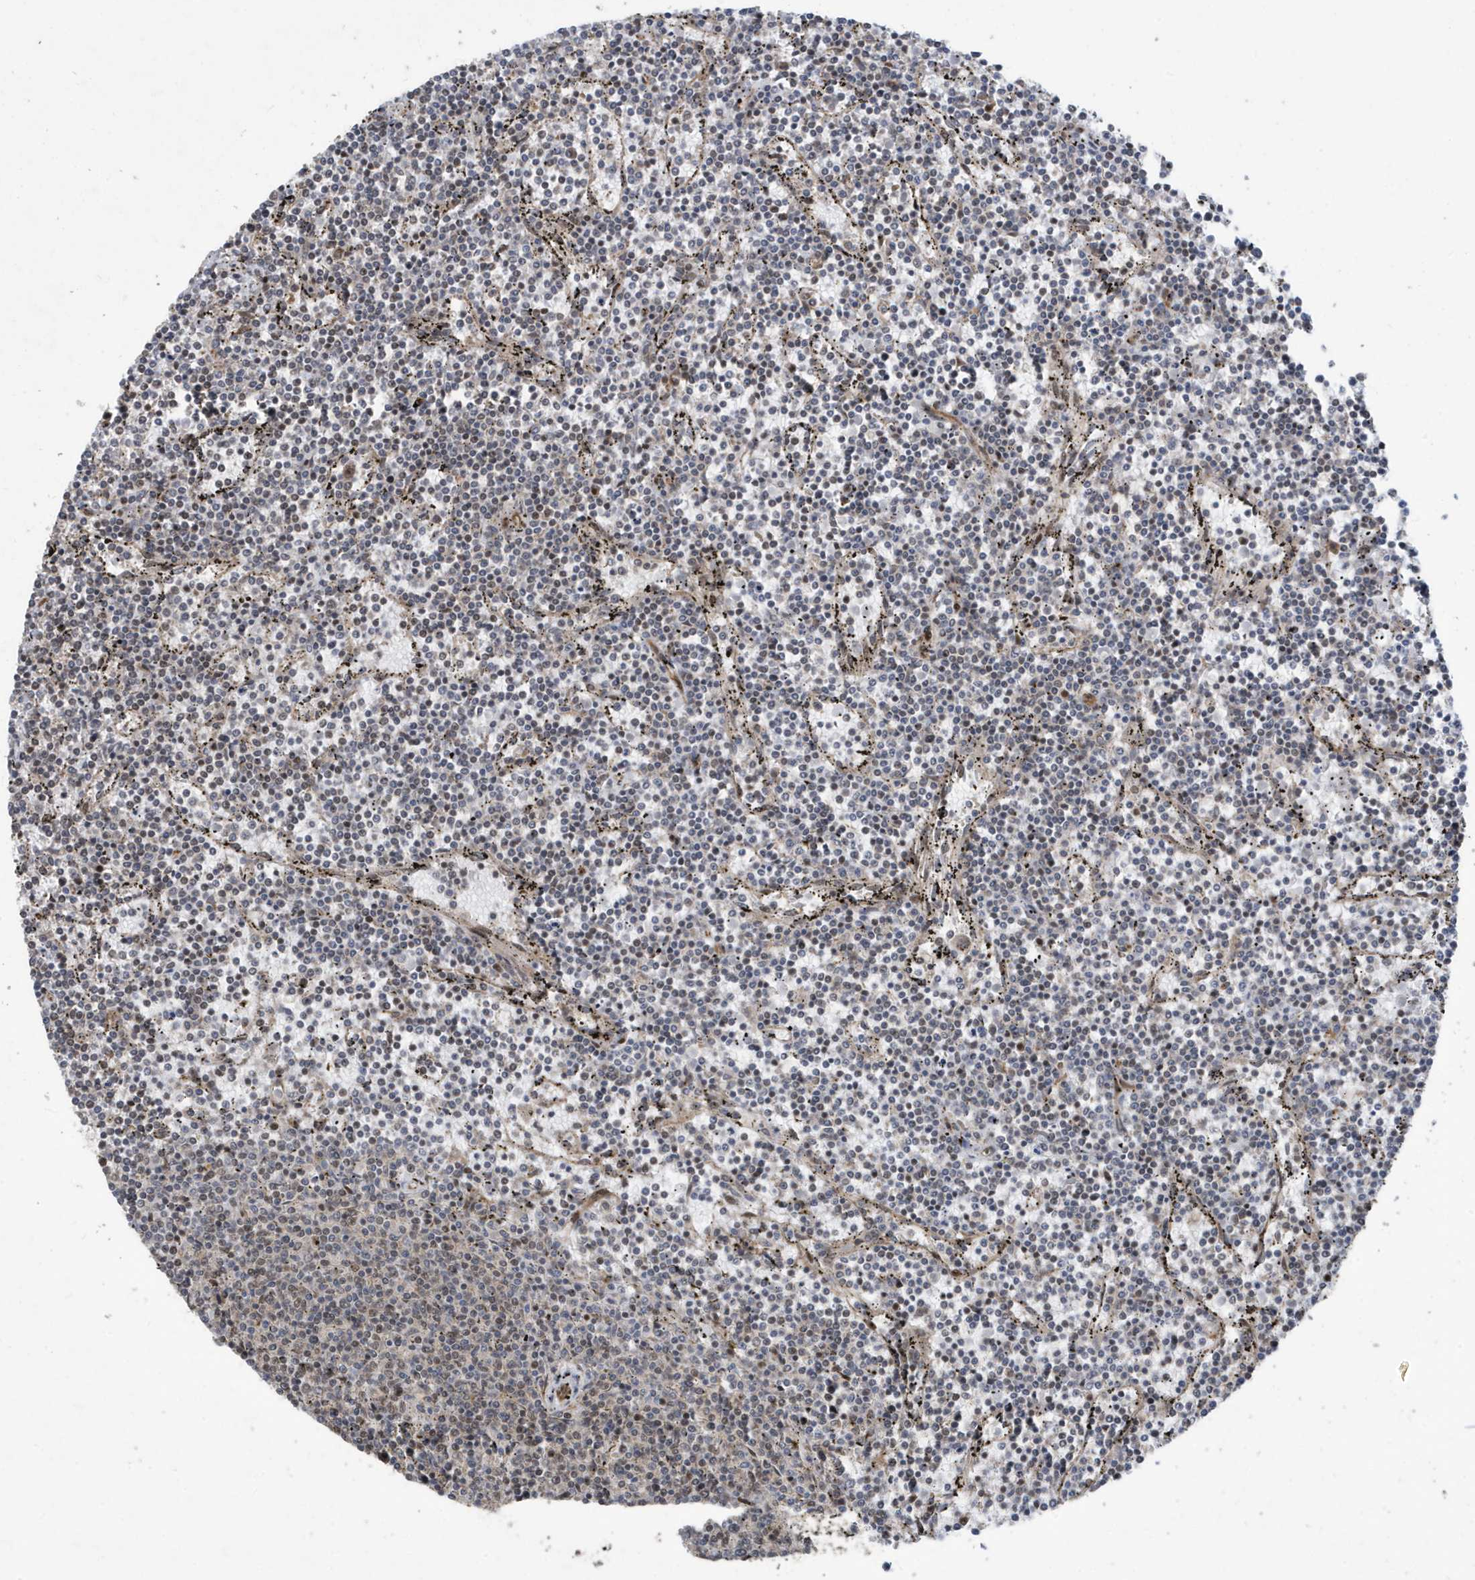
{"staining": {"intensity": "negative", "quantity": "none", "location": "none"}, "tissue": "lymphoma", "cell_type": "Tumor cells", "image_type": "cancer", "snomed": [{"axis": "morphology", "description": "Malignant lymphoma, non-Hodgkin's type, Low grade"}, {"axis": "topography", "description": "Spleen"}], "caption": "Immunohistochemical staining of human malignant lymphoma, non-Hodgkin's type (low-grade) exhibits no significant positivity in tumor cells.", "gene": "FAM9B", "patient": {"sex": "female", "age": 50}}